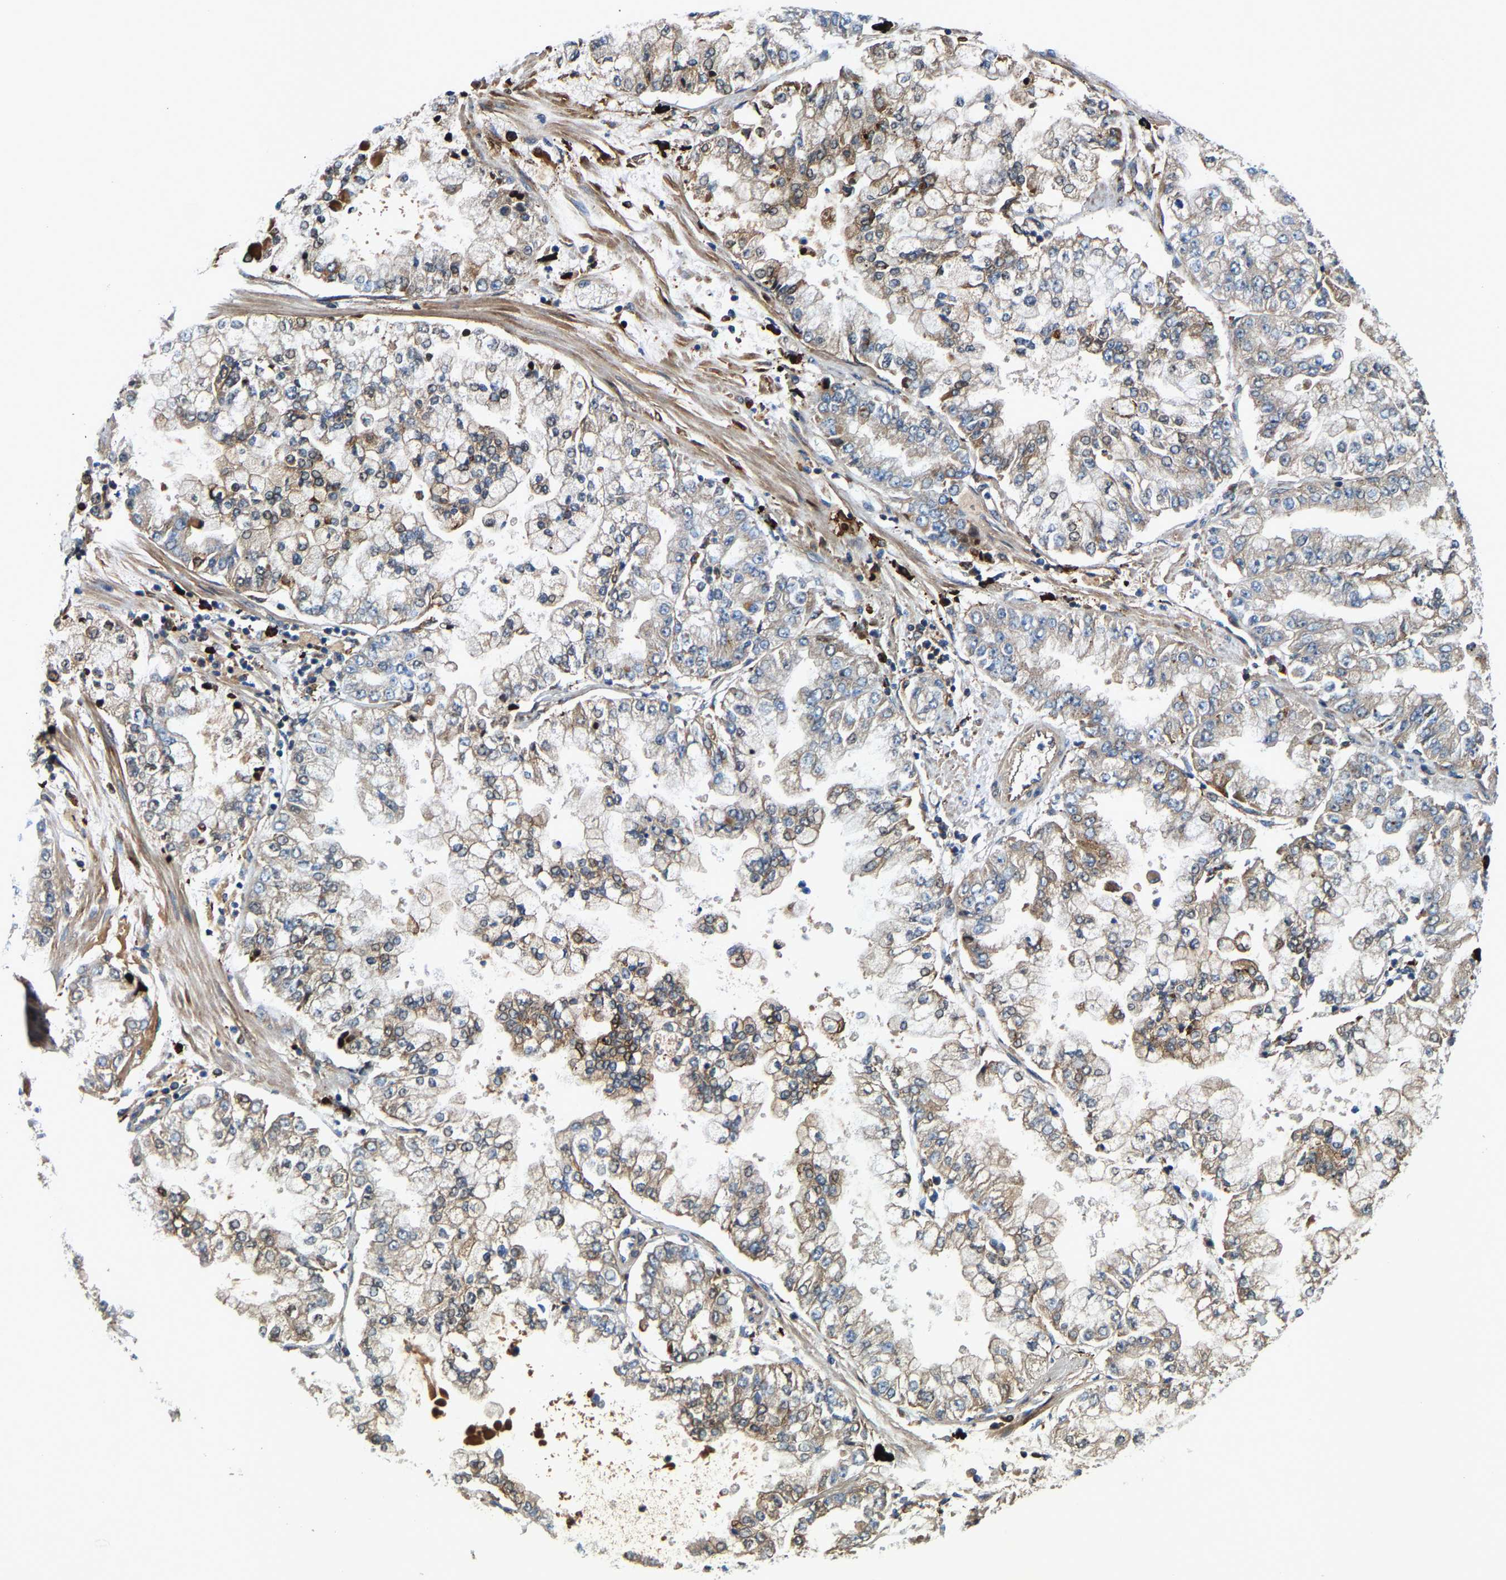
{"staining": {"intensity": "moderate", "quantity": "25%-75%", "location": "cytoplasmic/membranous"}, "tissue": "stomach cancer", "cell_type": "Tumor cells", "image_type": "cancer", "snomed": [{"axis": "morphology", "description": "Adenocarcinoma, NOS"}, {"axis": "topography", "description": "Stomach"}], "caption": "An immunohistochemistry histopathology image of neoplastic tissue is shown. Protein staining in brown labels moderate cytoplasmic/membranous positivity in stomach adenocarcinoma within tumor cells.", "gene": "DPP7", "patient": {"sex": "male", "age": 76}}